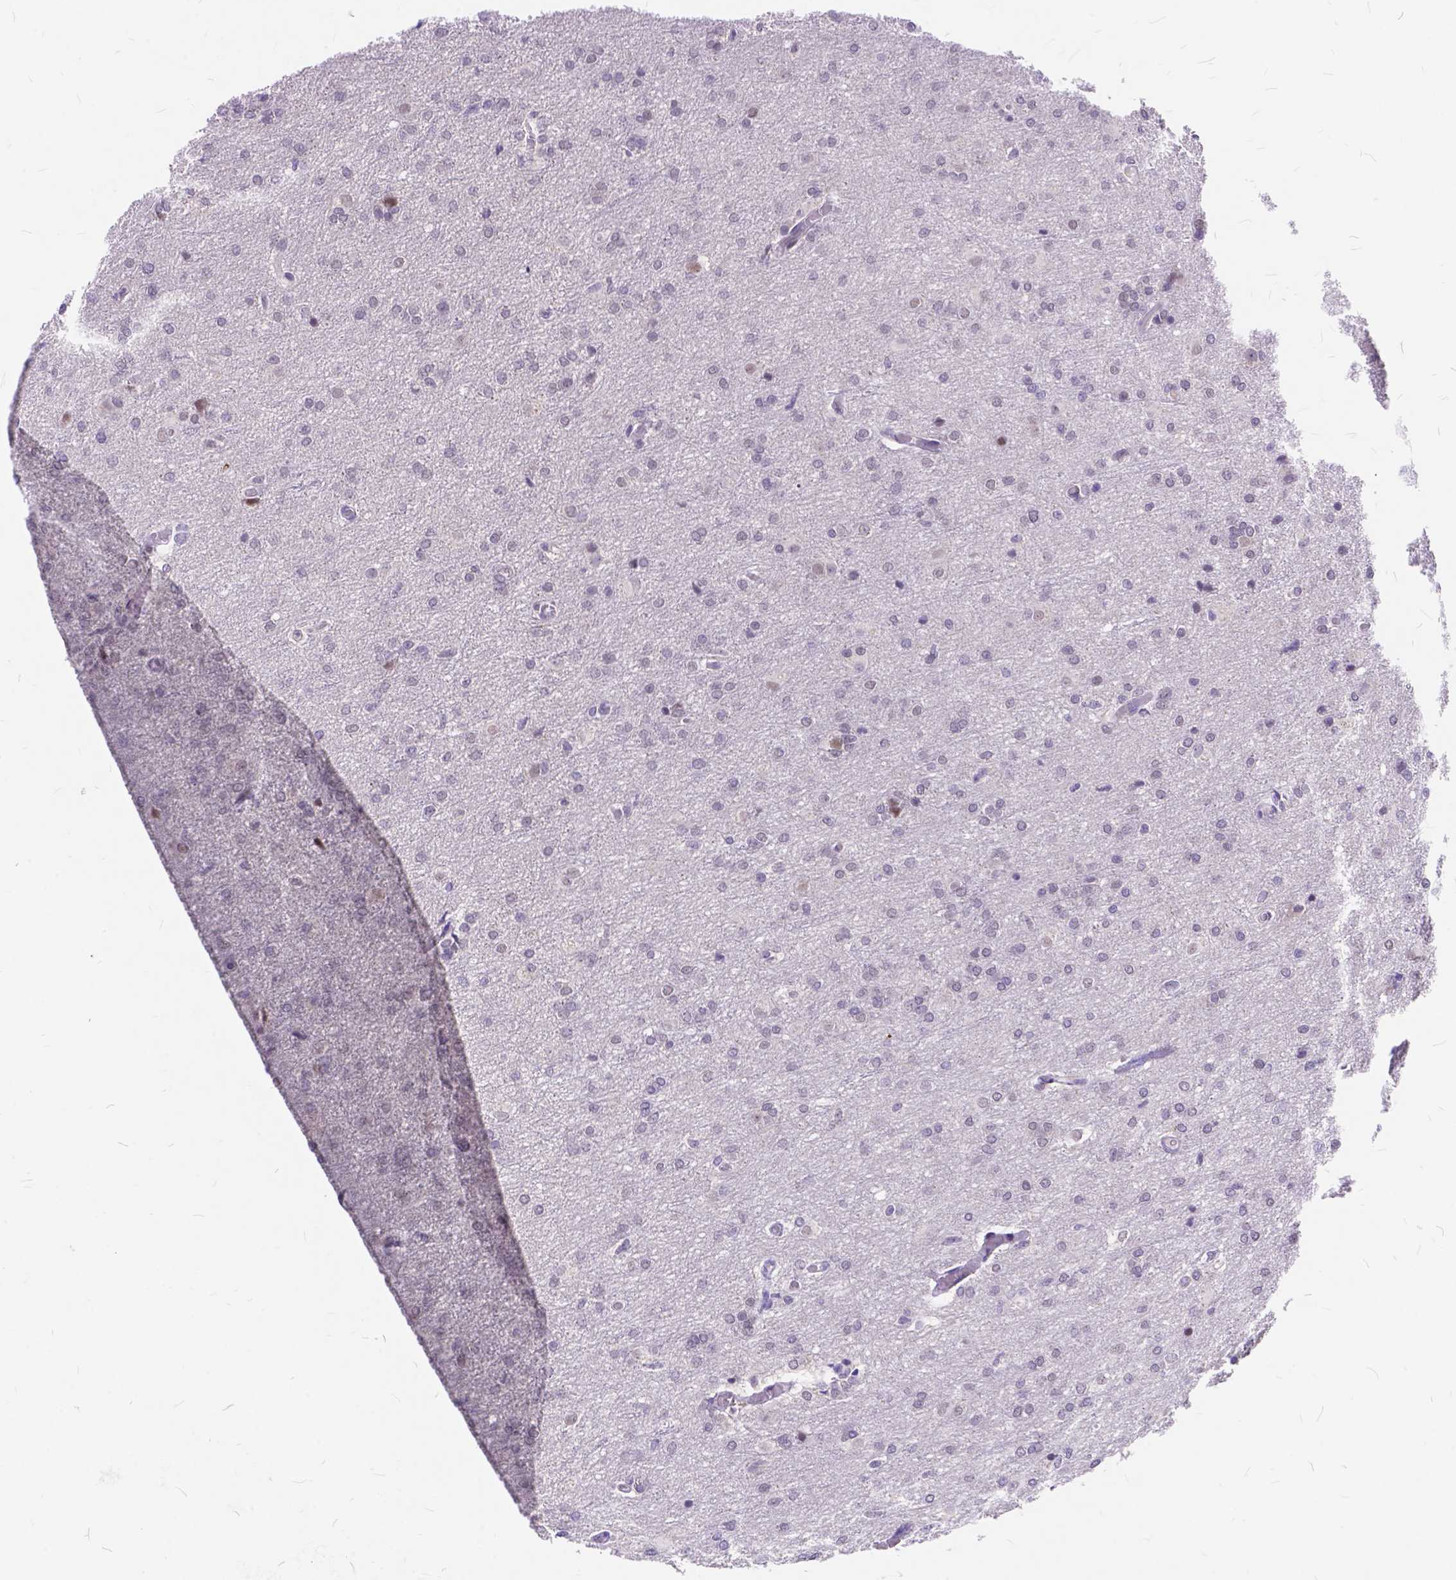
{"staining": {"intensity": "negative", "quantity": "none", "location": "none"}, "tissue": "glioma", "cell_type": "Tumor cells", "image_type": "cancer", "snomed": [{"axis": "morphology", "description": "Glioma, malignant, High grade"}, {"axis": "topography", "description": "Brain"}], "caption": "A high-resolution micrograph shows immunohistochemistry staining of glioma, which displays no significant staining in tumor cells.", "gene": "MAN2C1", "patient": {"sex": "male", "age": 68}}